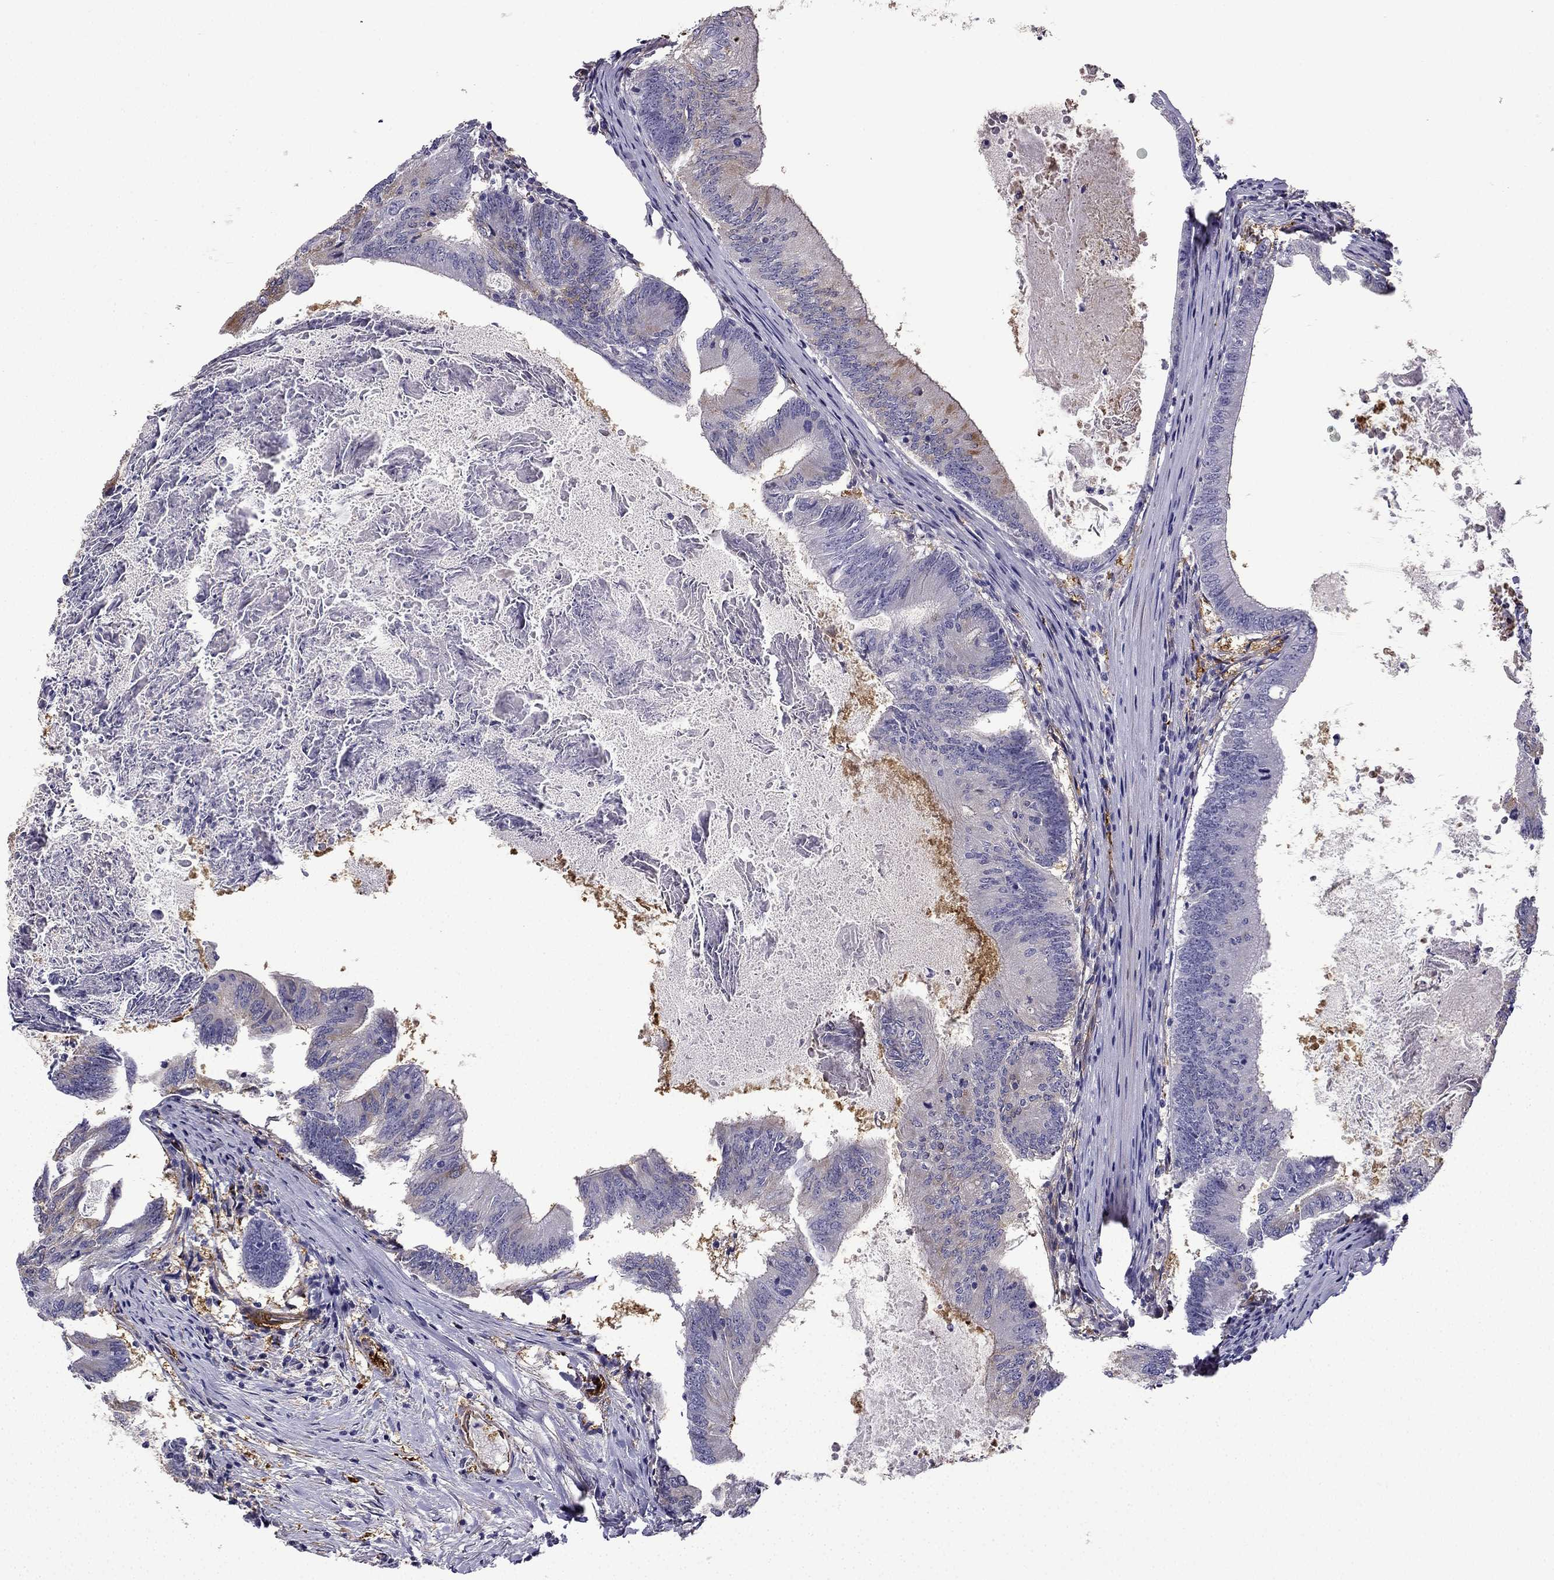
{"staining": {"intensity": "moderate", "quantity": "25%-75%", "location": "cytoplasmic/membranous"}, "tissue": "colorectal cancer", "cell_type": "Tumor cells", "image_type": "cancer", "snomed": [{"axis": "morphology", "description": "Adenocarcinoma, NOS"}, {"axis": "topography", "description": "Colon"}], "caption": "Human adenocarcinoma (colorectal) stained with a protein marker demonstrates moderate staining in tumor cells.", "gene": "MAP4", "patient": {"sex": "female", "age": 70}}